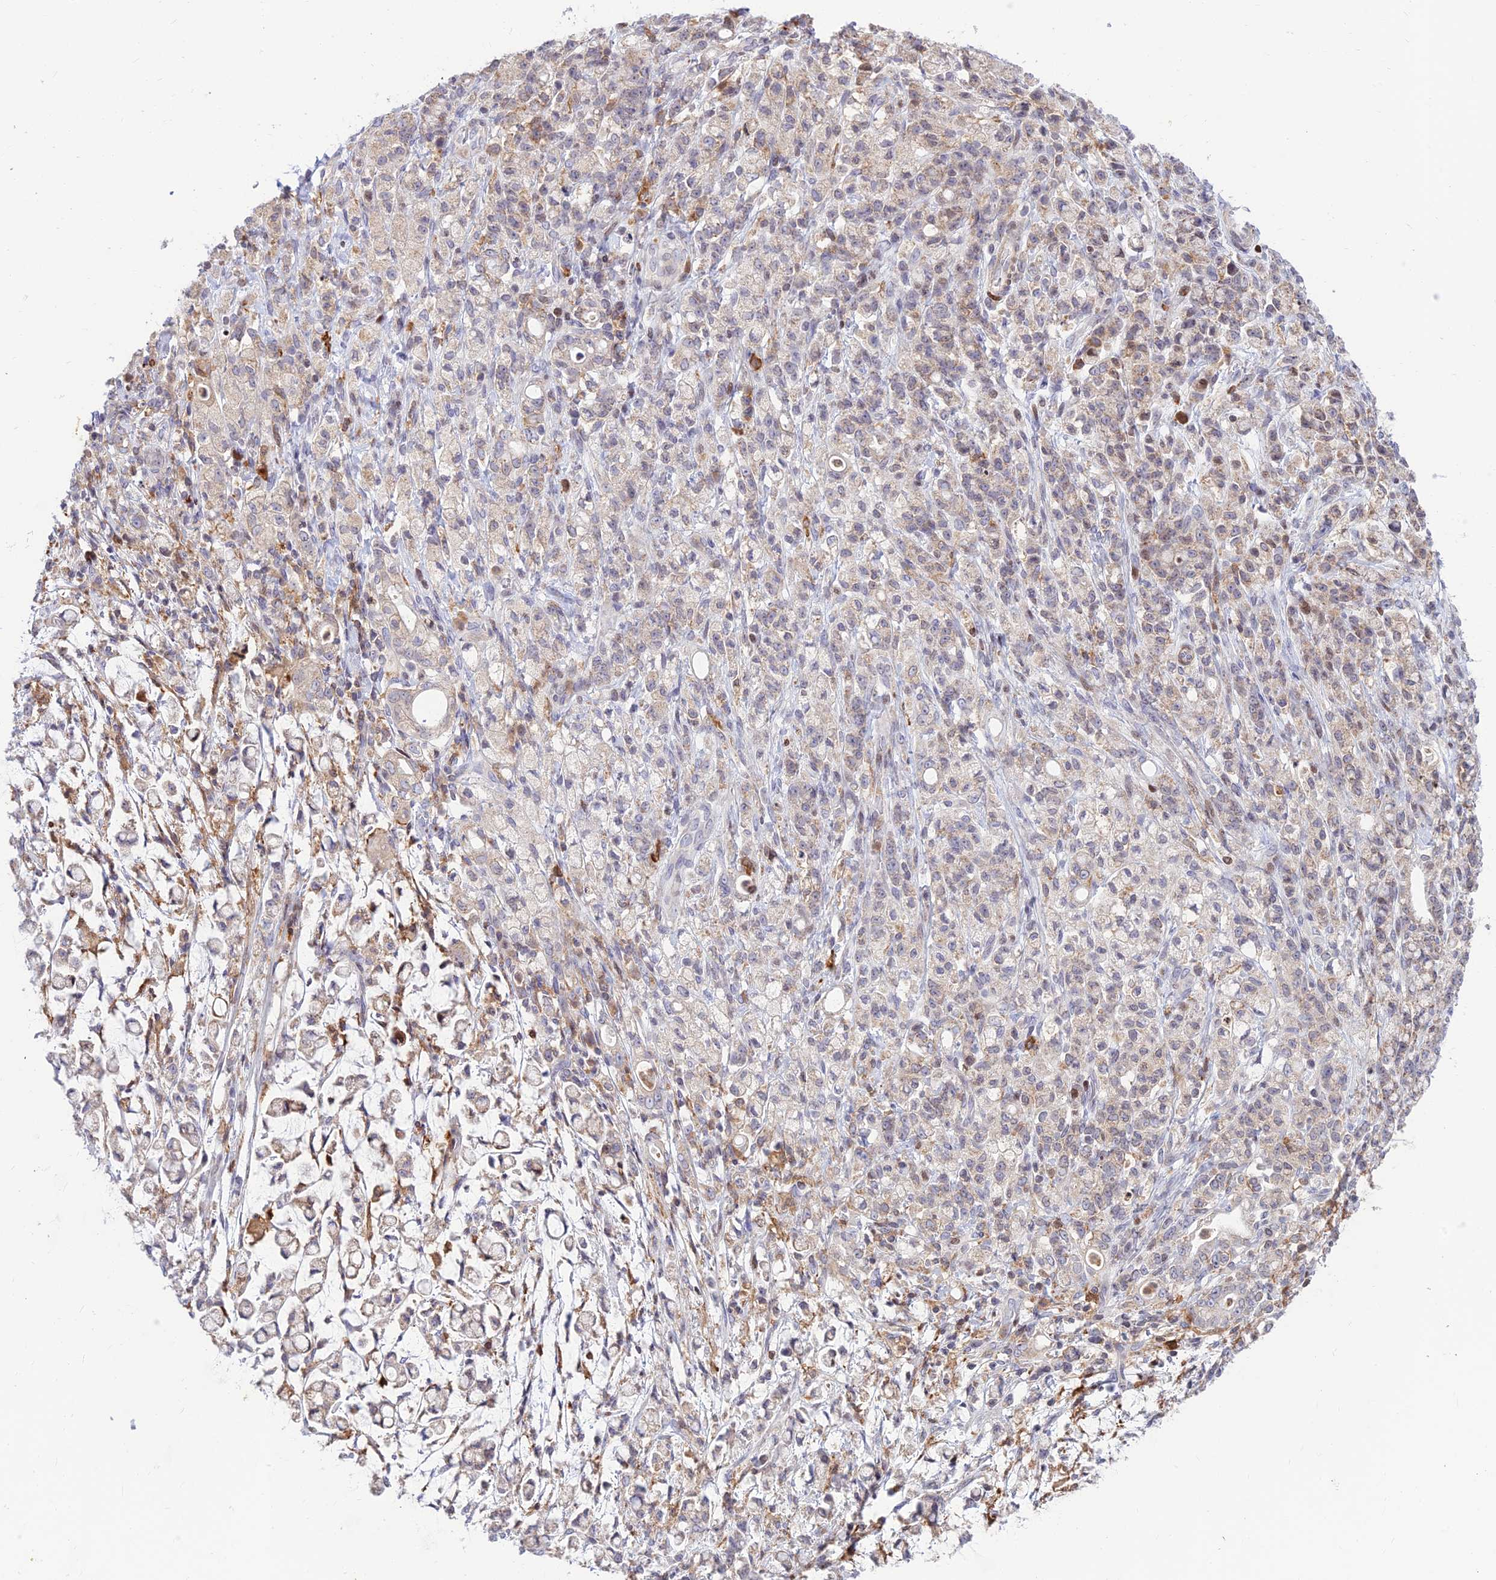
{"staining": {"intensity": "weak", "quantity": "<25%", "location": "cytoplasmic/membranous"}, "tissue": "stomach cancer", "cell_type": "Tumor cells", "image_type": "cancer", "snomed": [{"axis": "morphology", "description": "Adenocarcinoma, NOS"}, {"axis": "topography", "description": "Stomach"}], "caption": "The image demonstrates no significant positivity in tumor cells of stomach cancer.", "gene": "FAM186B", "patient": {"sex": "female", "age": 60}}